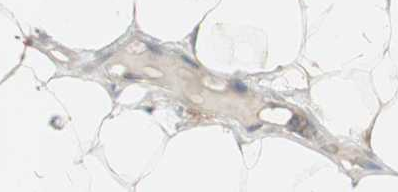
{"staining": {"intensity": "moderate", "quantity": "25%-75%", "location": "cytoplasmic/membranous"}, "tissue": "adipose tissue", "cell_type": "Adipocytes", "image_type": "normal", "snomed": [{"axis": "morphology", "description": "Normal tissue, NOS"}, {"axis": "topography", "description": "Soft tissue"}], "caption": "DAB immunohistochemical staining of benign human adipose tissue exhibits moderate cytoplasmic/membranous protein staining in about 25%-75% of adipocytes.", "gene": "MMP3", "patient": {"sex": "male", "age": 26}}